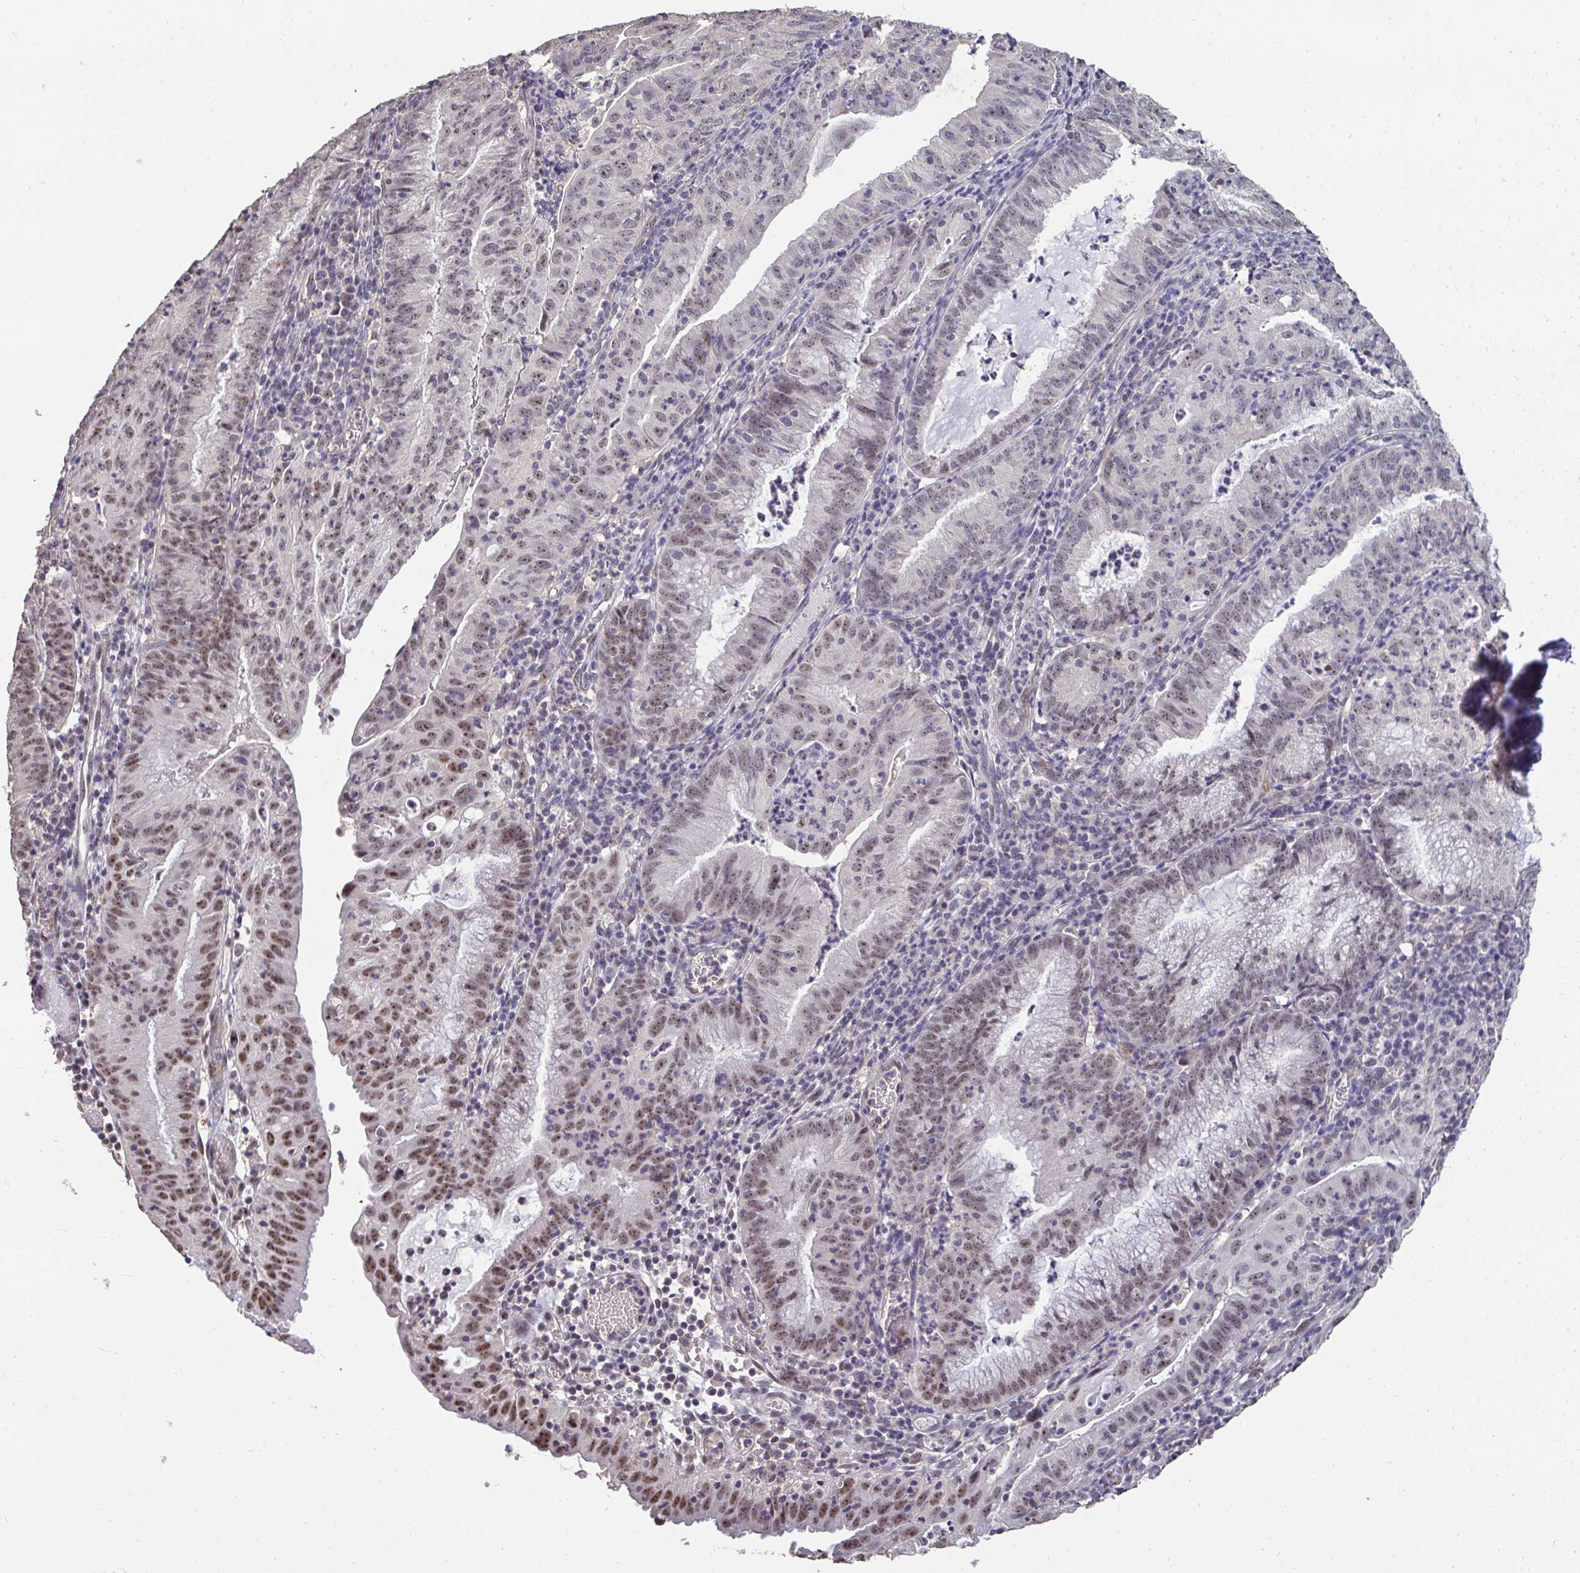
{"staining": {"intensity": "moderate", "quantity": "25%-75%", "location": "nuclear"}, "tissue": "endometrial cancer", "cell_type": "Tumor cells", "image_type": "cancer", "snomed": [{"axis": "morphology", "description": "Adenocarcinoma, NOS"}, {"axis": "topography", "description": "Endometrium"}], "caption": "Brown immunohistochemical staining in human adenocarcinoma (endometrial) exhibits moderate nuclear expression in approximately 25%-75% of tumor cells.", "gene": "SENP3", "patient": {"sex": "female", "age": 60}}